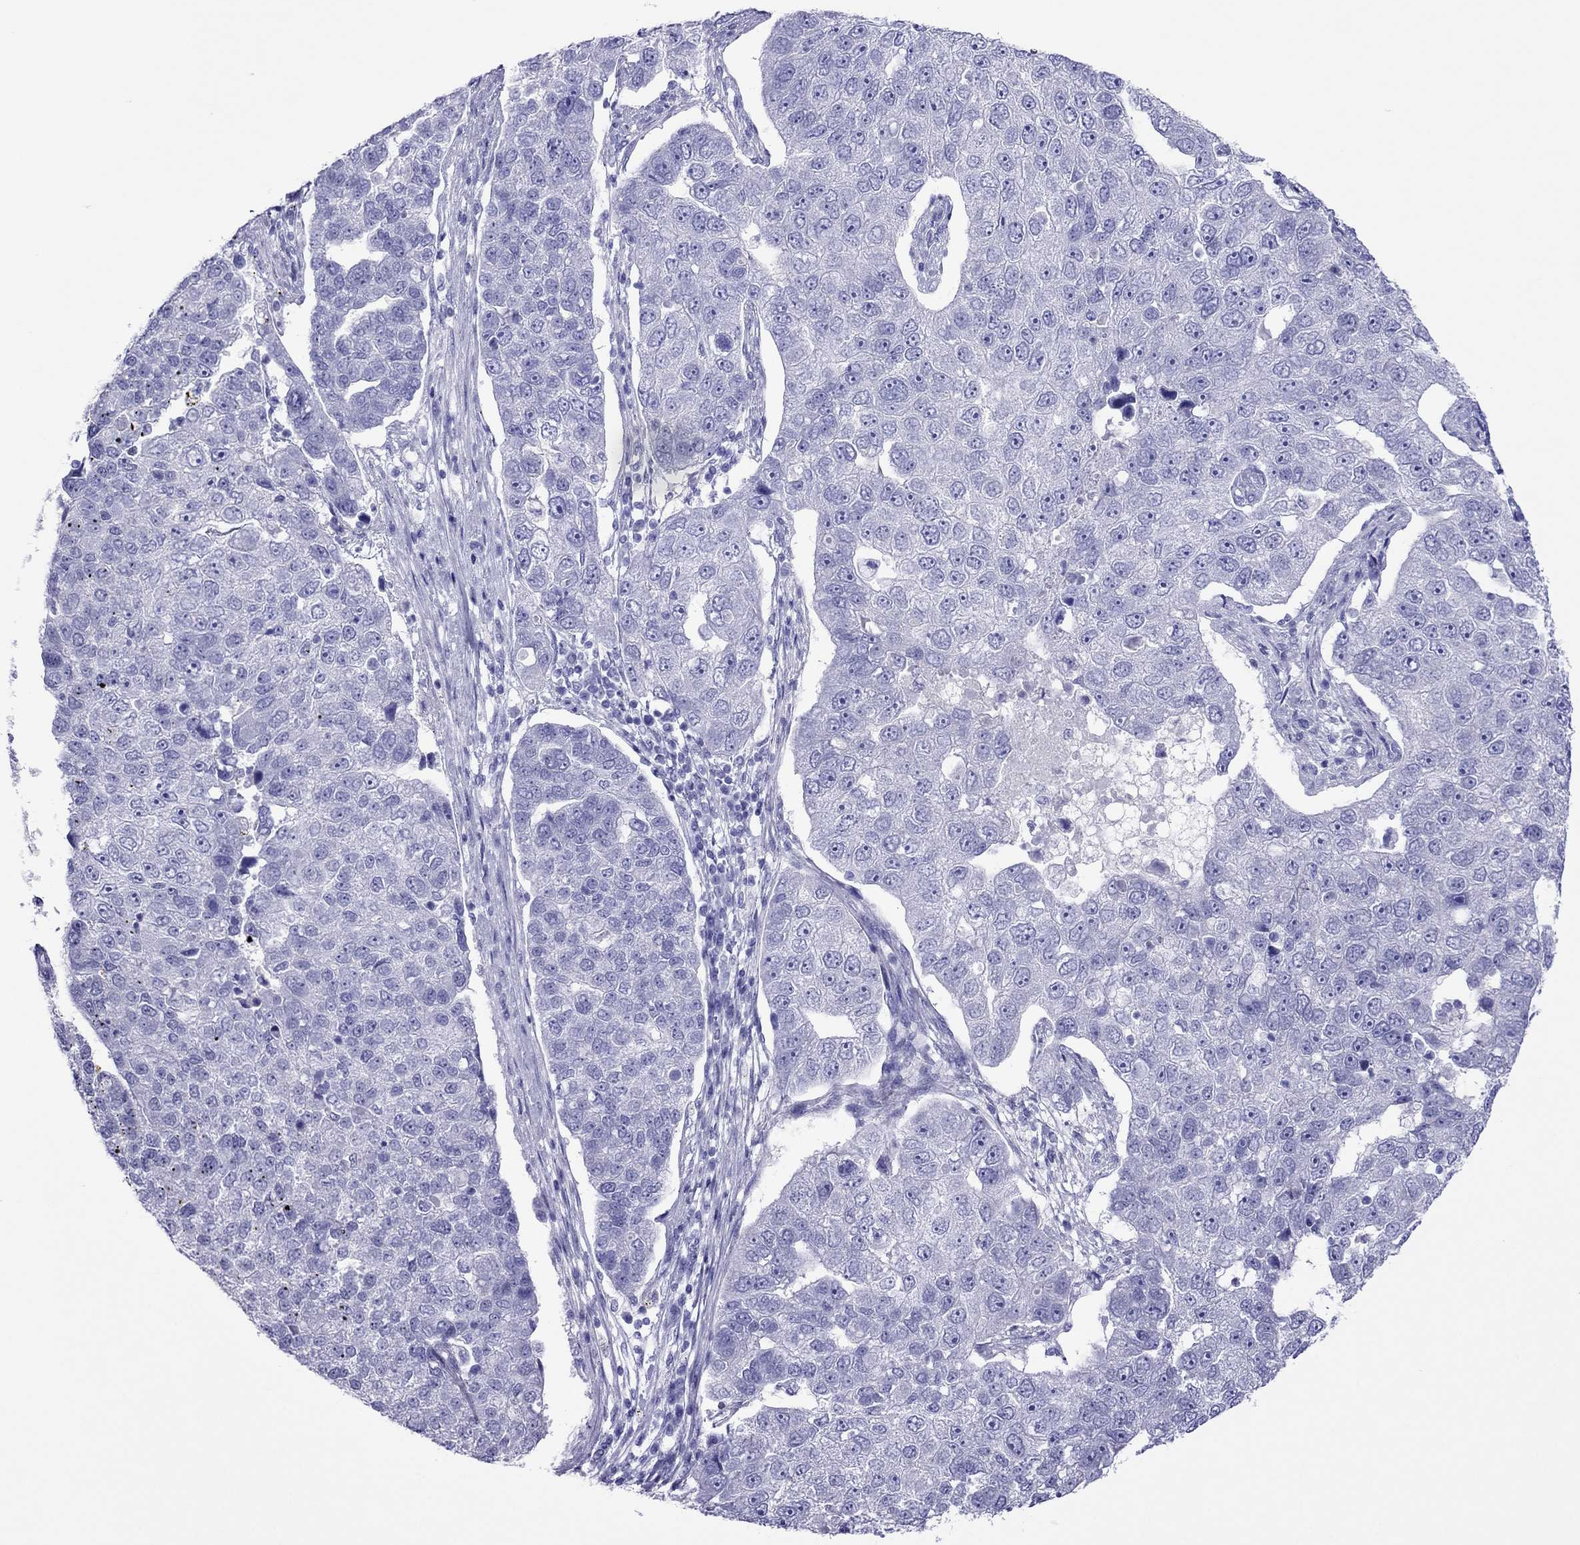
{"staining": {"intensity": "negative", "quantity": "none", "location": "none"}, "tissue": "pancreatic cancer", "cell_type": "Tumor cells", "image_type": "cancer", "snomed": [{"axis": "morphology", "description": "Adenocarcinoma, NOS"}, {"axis": "topography", "description": "Pancreas"}], "caption": "Immunohistochemistry photomicrograph of pancreatic cancer (adenocarcinoma) stained for a protein (brown), which demonstrates no staining in tumor cells.", "gene": "PCDHA6", "patient": {"sex": "female", "age": 61}}